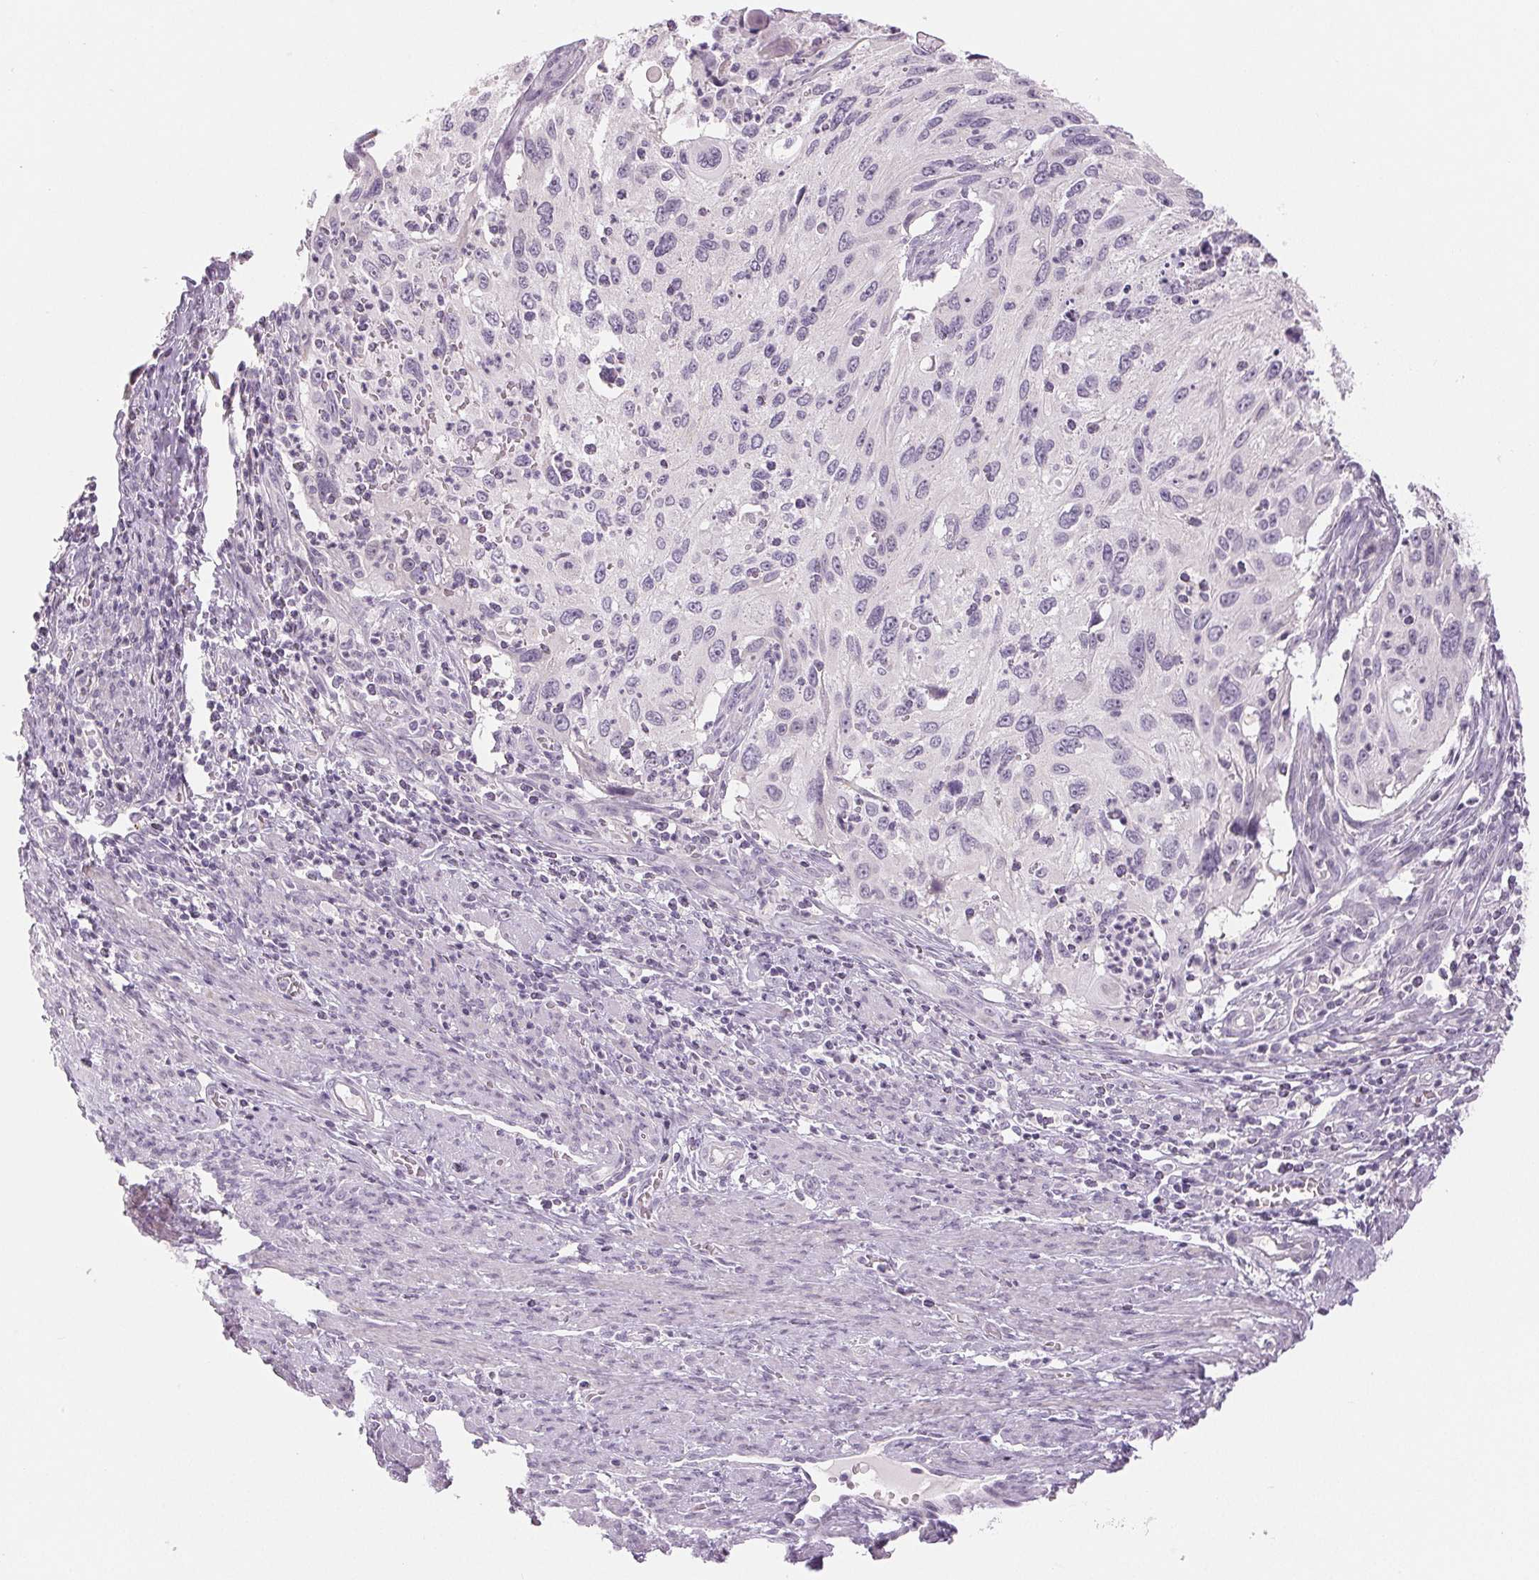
{"staining": {"intensity": "negative", "quantity": "none", "location": "none"}, "tissue": "cervical cancer", "cell_type": "Tumor cells", "image_type": "cancer", "snomed": [{"axis": "morphology", "description": "Squamous cell carcinoma, NOS"}, {"axis": "topography", "description": "Cervix"}], "caption": "Tumor cells are negative for brown protein staining in cervical cancer (squamous cell carcinoma).", "gene": "EHHADH", "patient": {"sex": "female", "age": 70}}